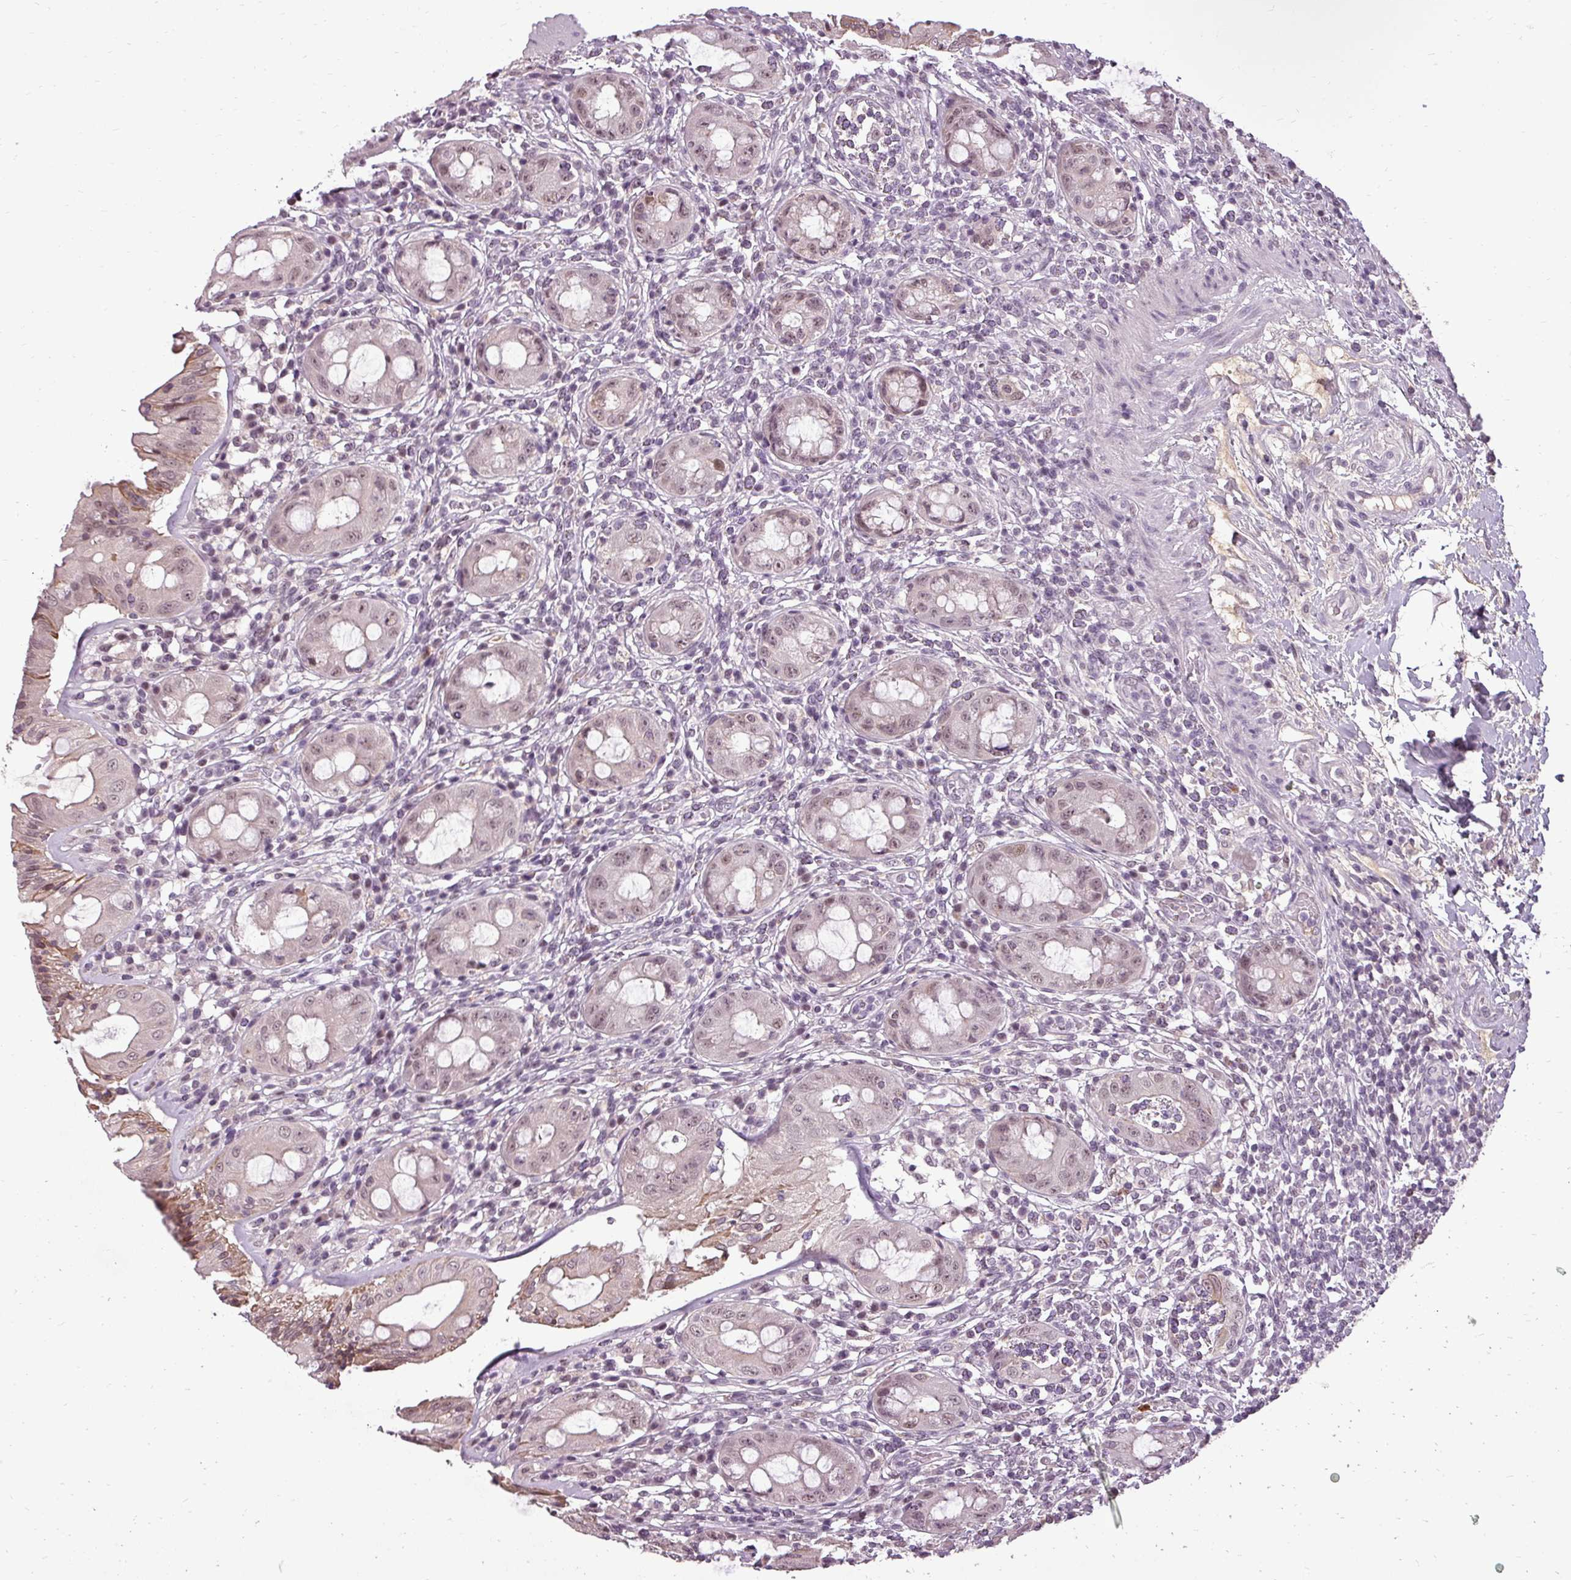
{"staining": {"intensity": "moderate", "quantity": ">75%", "location": "cytoplasmic/membranous,nuclear"}, "tissue": "rectum", "cell_type": "Glandular cells", "image_type": "normal", "snomed": [{"axis": "morphology", "description": "Normal tissue, NOS"}, {"axis": "topography", "description": "Rectum"}], "caption": "Protein expression analysis of unremarkable rectum exhibits moderate cytoplasmic/membranous,nuclear positivity in about >75% of glandular cells. The staining was performed using DAB, with brown indicating positive protein expression. Nuclei are stained blue with hematoxylin.", "gene": "BCAS3", "patient": {"sex": "female", "age": 57}}